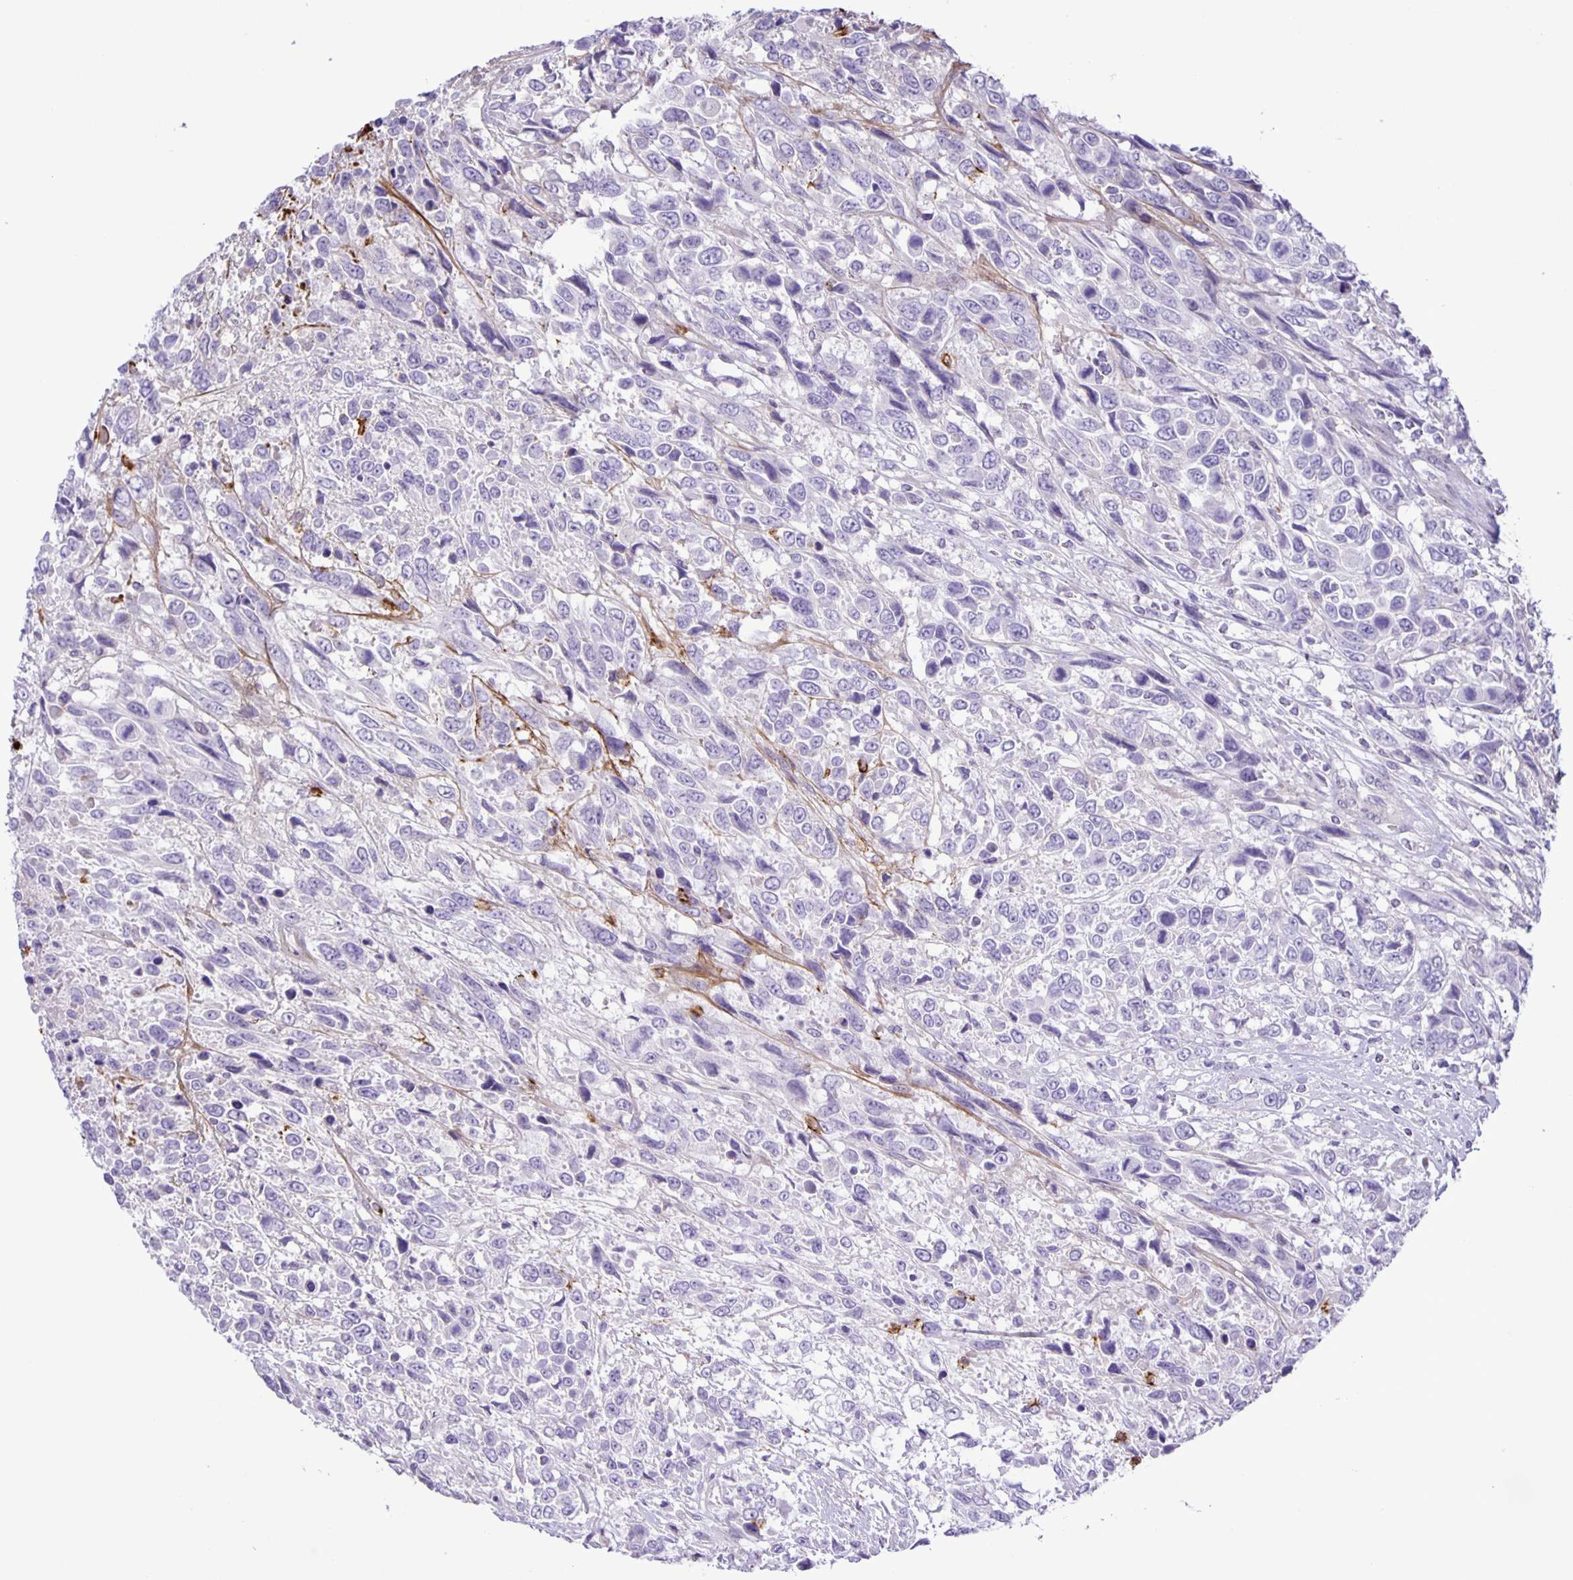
{"staining": {"intensity": "negative", "quantity": "none", "location": "none"}, "tissue": "urothelial cancer", "cell_type": "Tumor cells", "image_type": "cancer", "snomed": [{"axis": "morphology", "description": "Urothelial carcinoma, High grade"}, {"axis": "topography", "description": "Urinary bladder"}], "caption": "Tumor cells show no significant staining in urothelial cancer.", "gene": "ADCK1", "patient": {"sex": "female", "age": 70}}